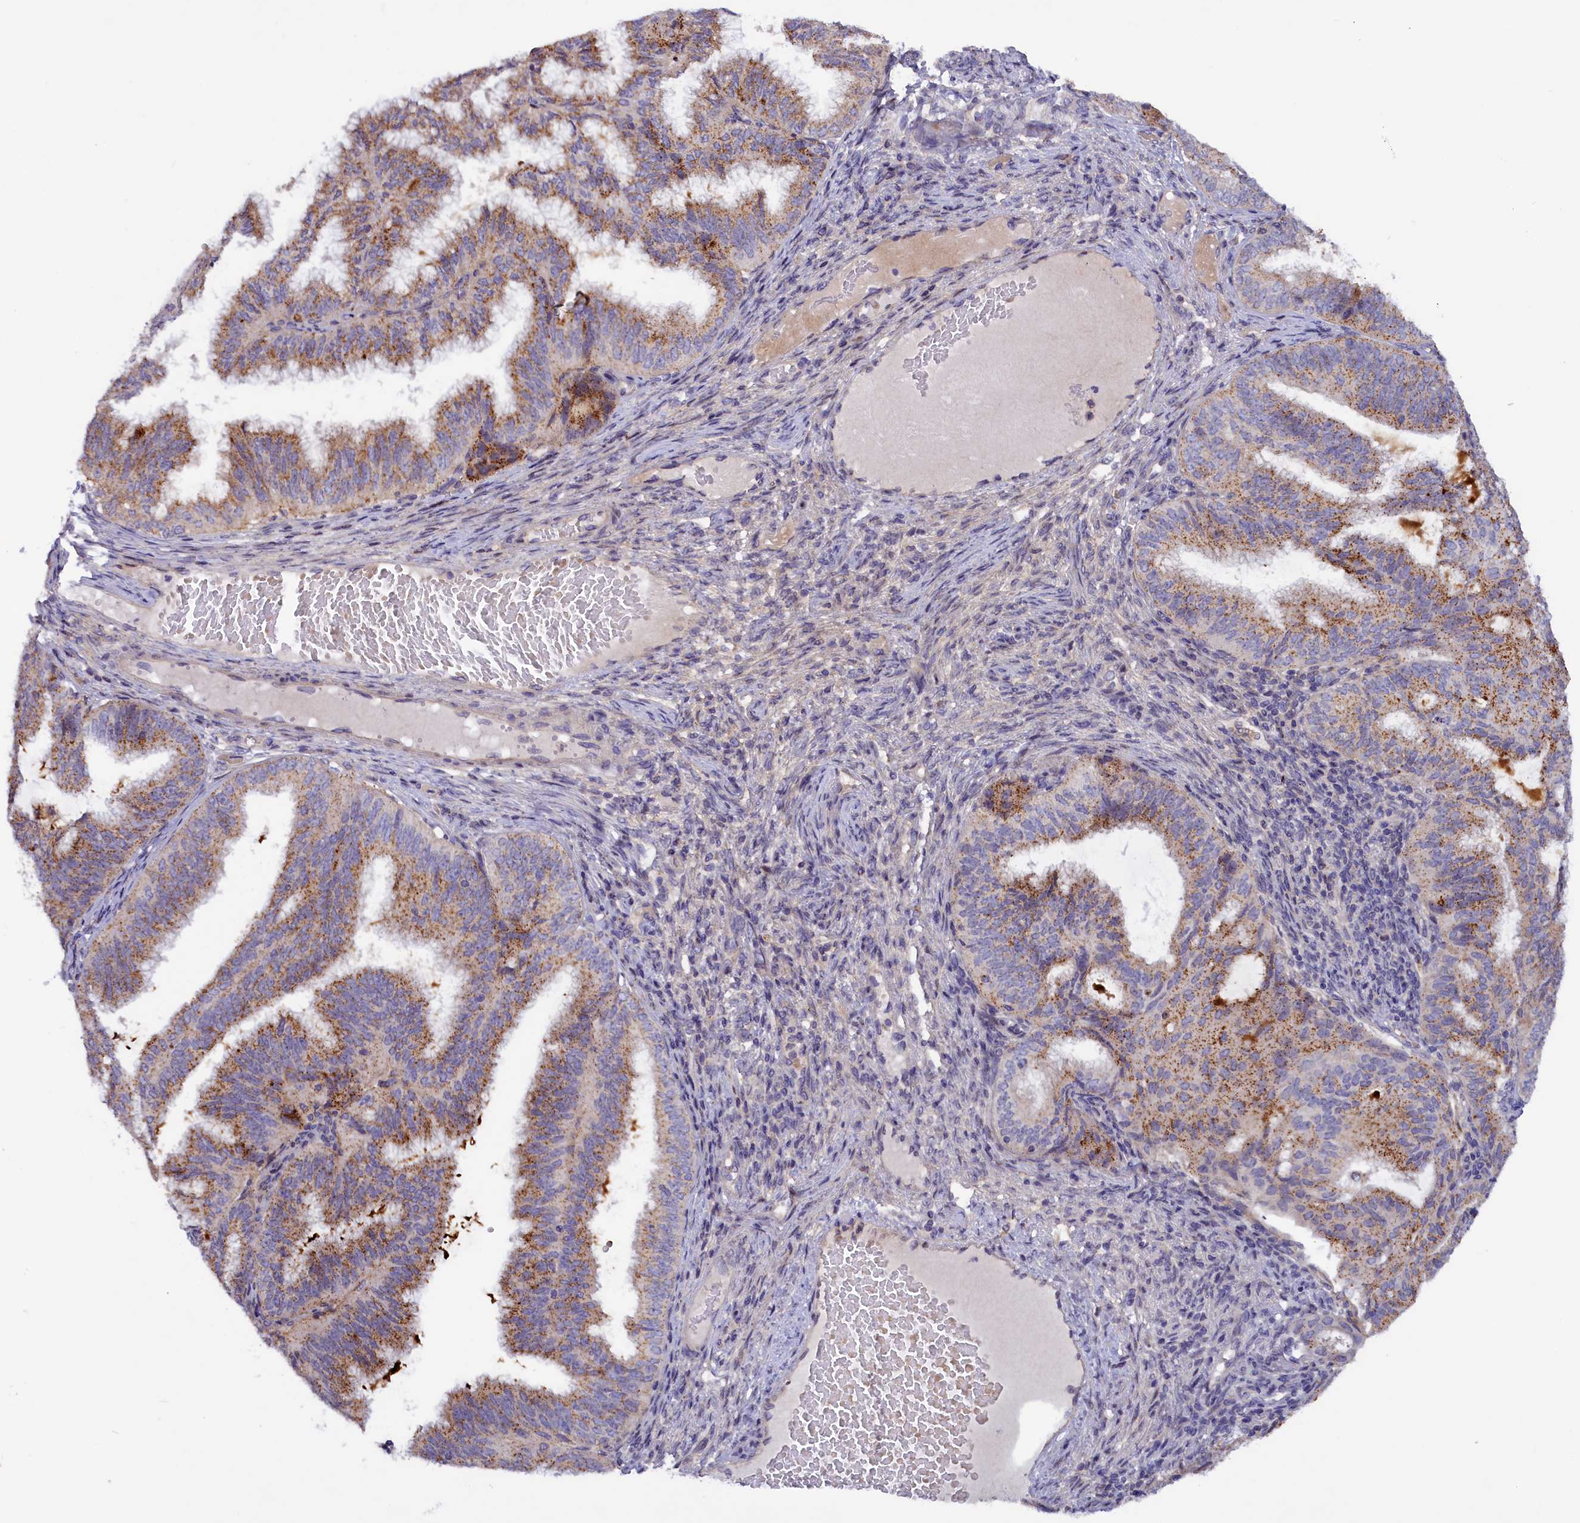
{"staining": {"intensity": "moderate", "quantity": ">75%", "location": "cytoplasmic/membranous"}, "tissue": "endometrial cancer", "cell_type": "Tumor cells", "image_type": "cancer", "snomed": [{"axis": "morphology", "description": "Adenocarcinoma, NOS"}, {"axis": "topography", "description": "Endometrium"}], "caption": "Protein staining displays moderate cytoplasmic/membranous expression in approximately >75% of tumor cells in endometrial cancer (adenocarcinoma).", "gene": "HYKK", "patient": {"sex": "female", "age": 49}}